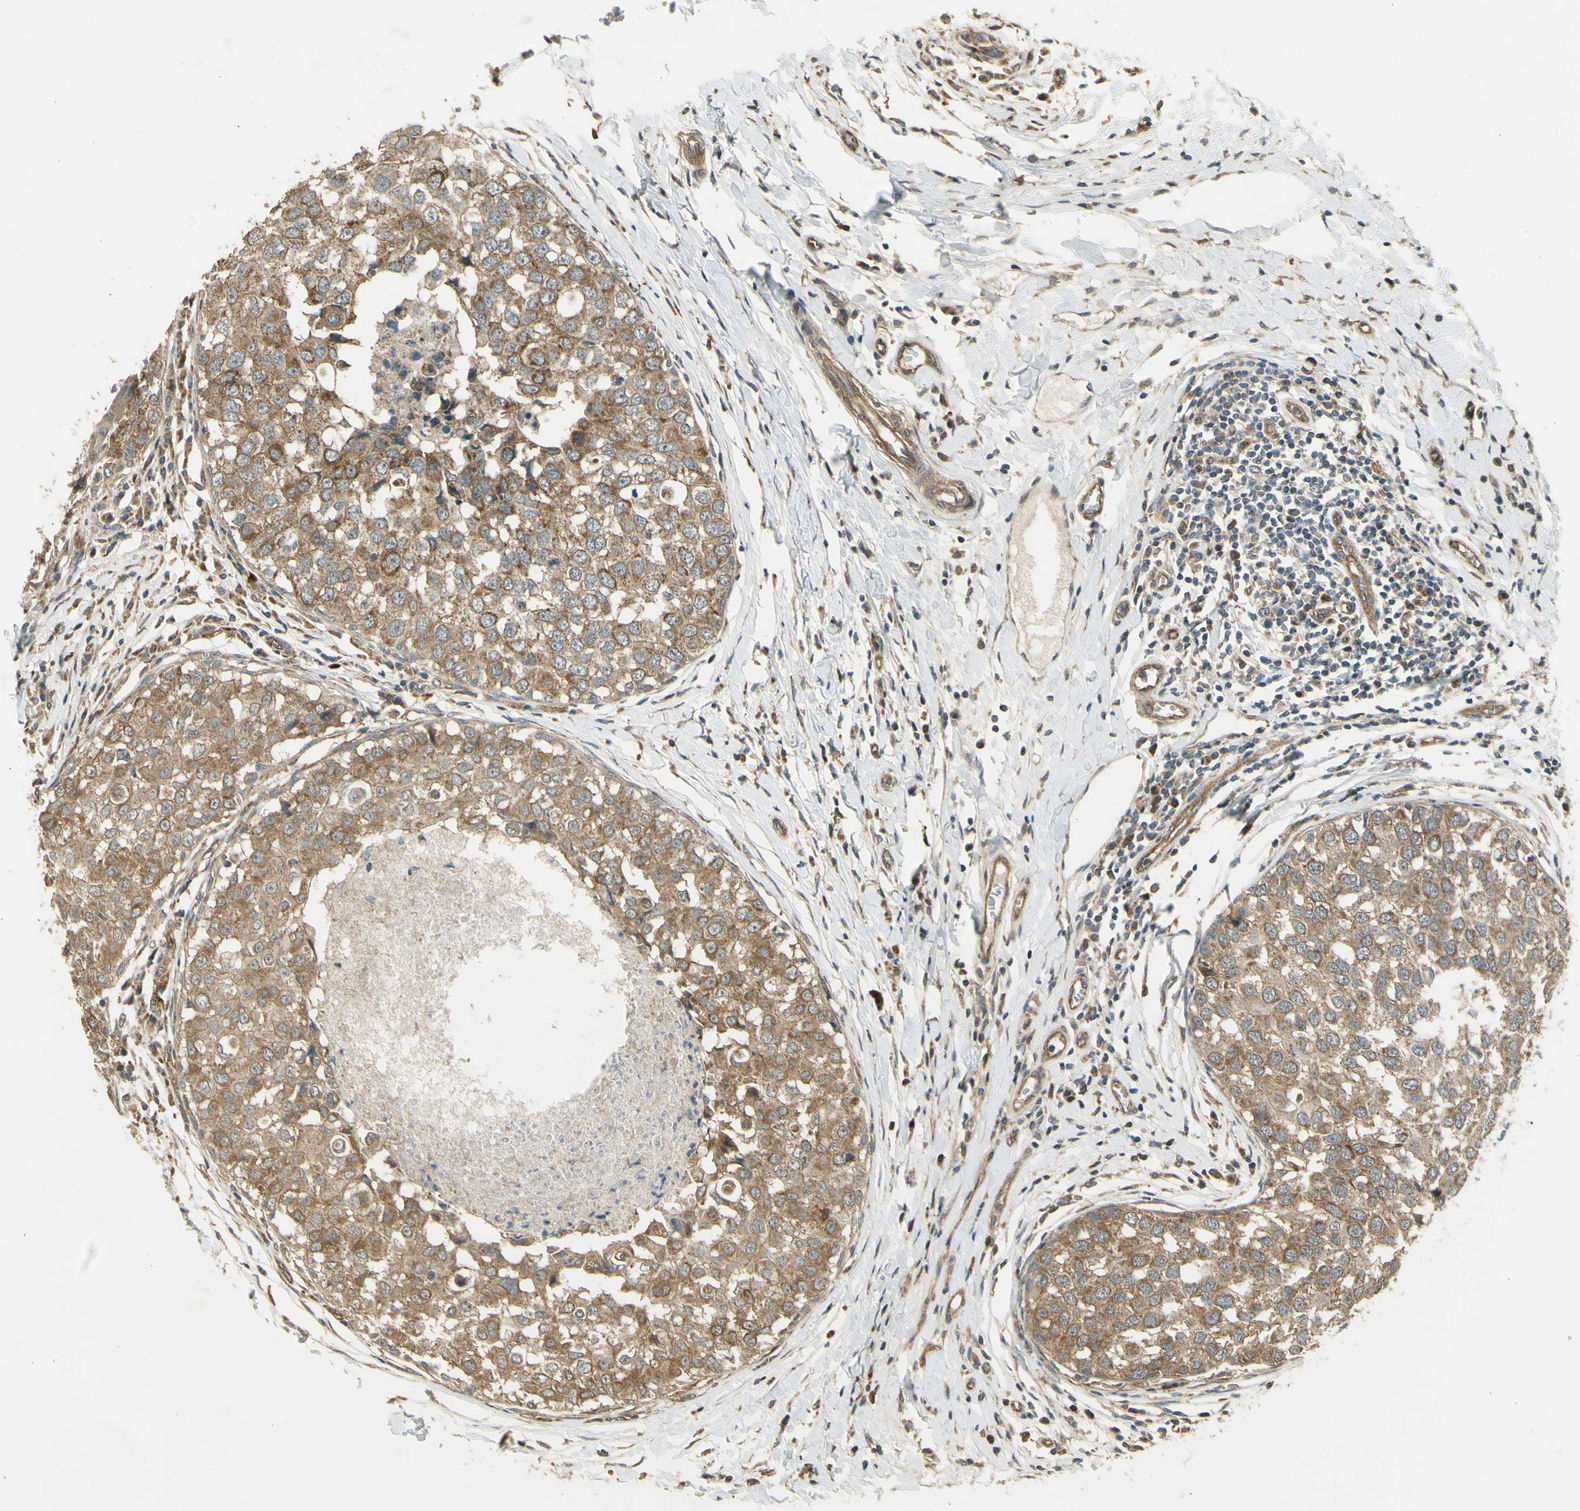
{"staining": {"intensity": "moderate", "quantity": ">75%", "location": "cytoplasmic/membranous"}, "tissue": "breast cancer", "cell_type": "Tumor cells", "image_type": "cancer", "snomed": [{"axis": "morphology", "description": "Duct carcinoma"}, {"axis": "topography", "description": "Breast"}], "caption": "IHC (DAB) staining of breast infiltrating ductal carcinoma displays moderate cytoplasmic/membranous protein positivity in about >75% of tumor cells. The protein of interest is shown in brown color, while the nuclei are stained blue.", "gene": "EFNB2", "patient": {"sex": "female", "age": 27}}